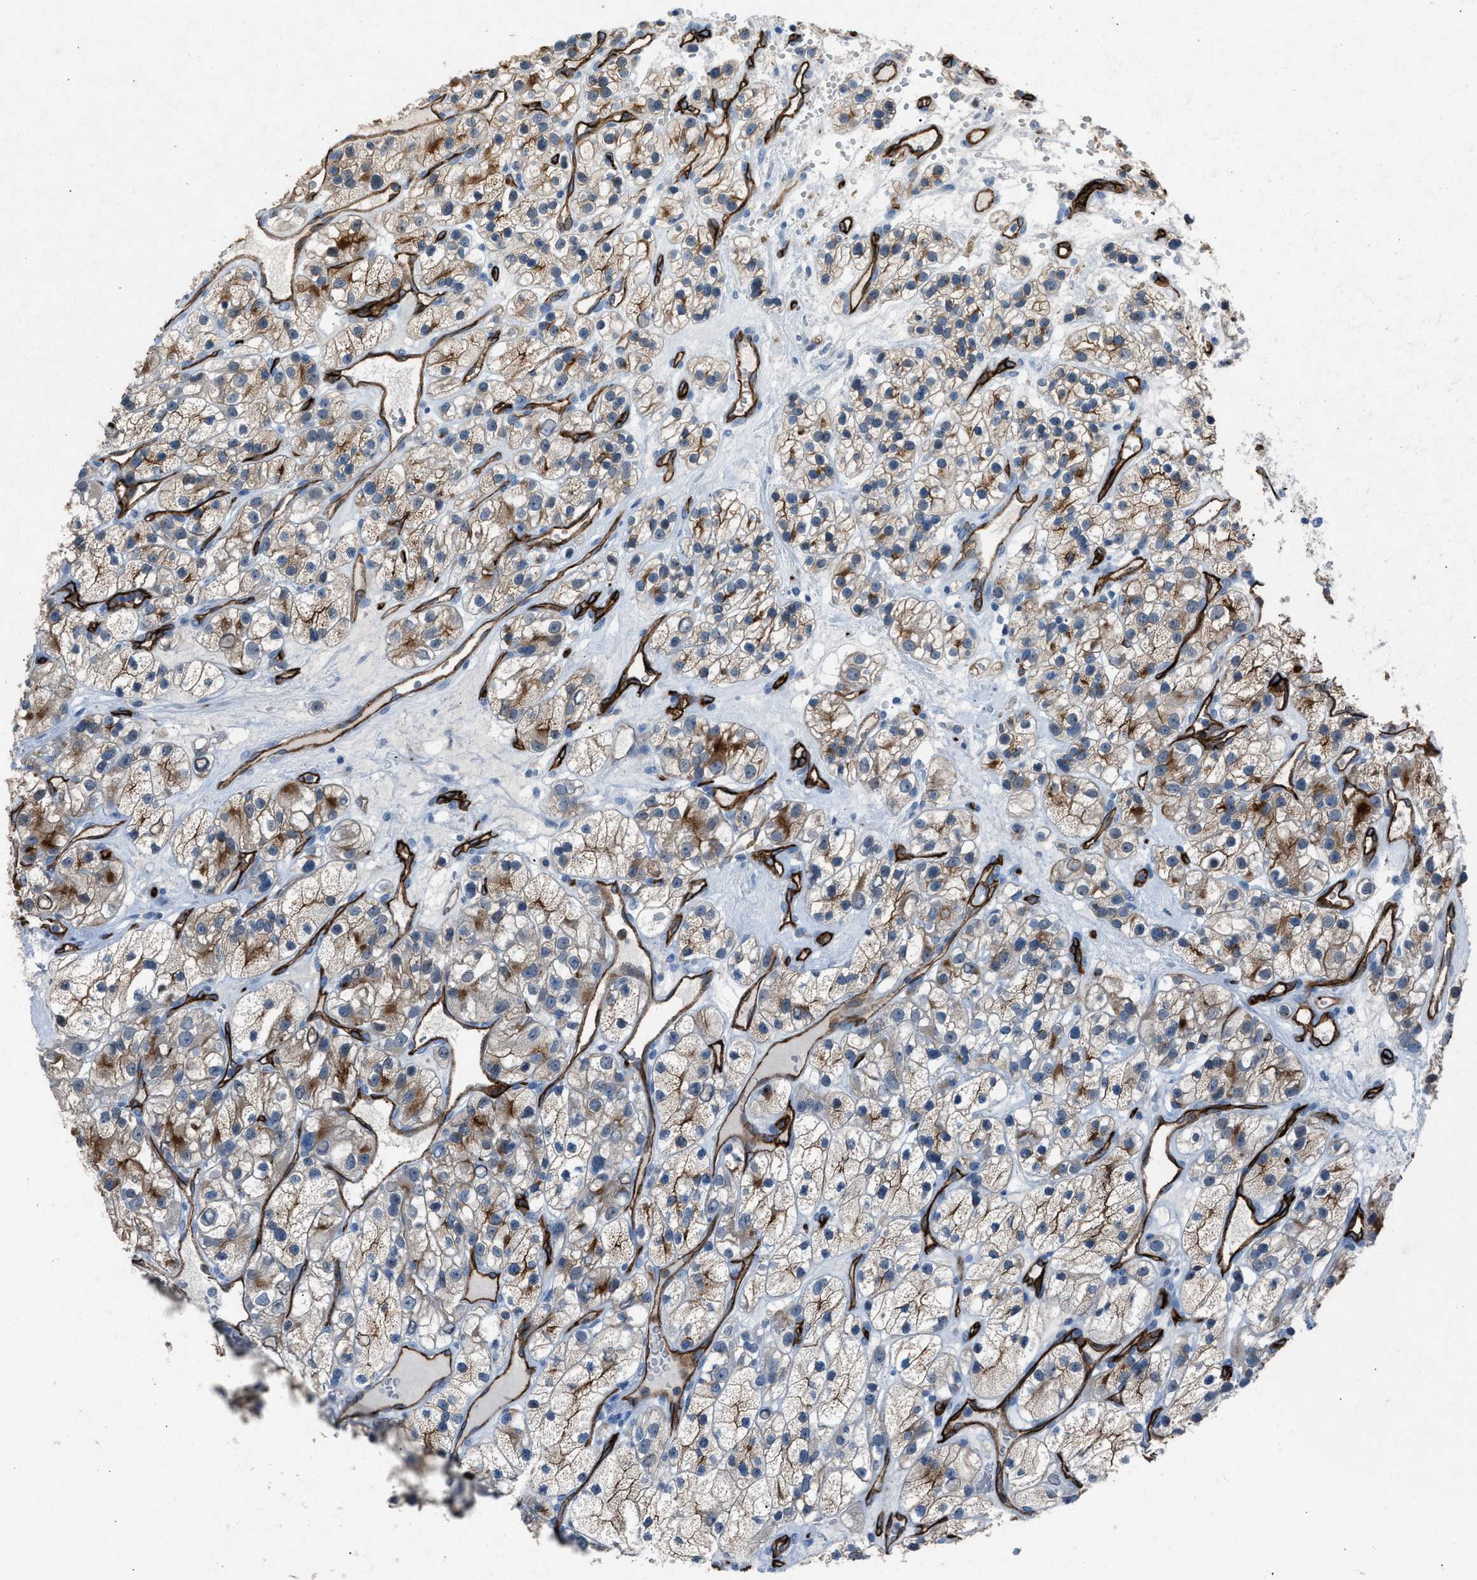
{"staining": {"intensity": "moderate", "quantity": ">75%", "location": "cytoplasmic/membranous"}, "tissue": "renal cancer", "cell_type": "Tumor cells", "image_type": "cancer", "snomed": [{"axis": "morphology", "description": "Adenocarcinoma, NOS"}, {"axis": "topography", "description": "Kidney"}], "caption": "A histopathology image of human renal cancer (adenocarcinoma) stained for a protein displays moderate cytoplasmic/membranous brown staining in tumor cells.", "gene": "DYSF", "patient": {"sex": "female", "age": 57}}